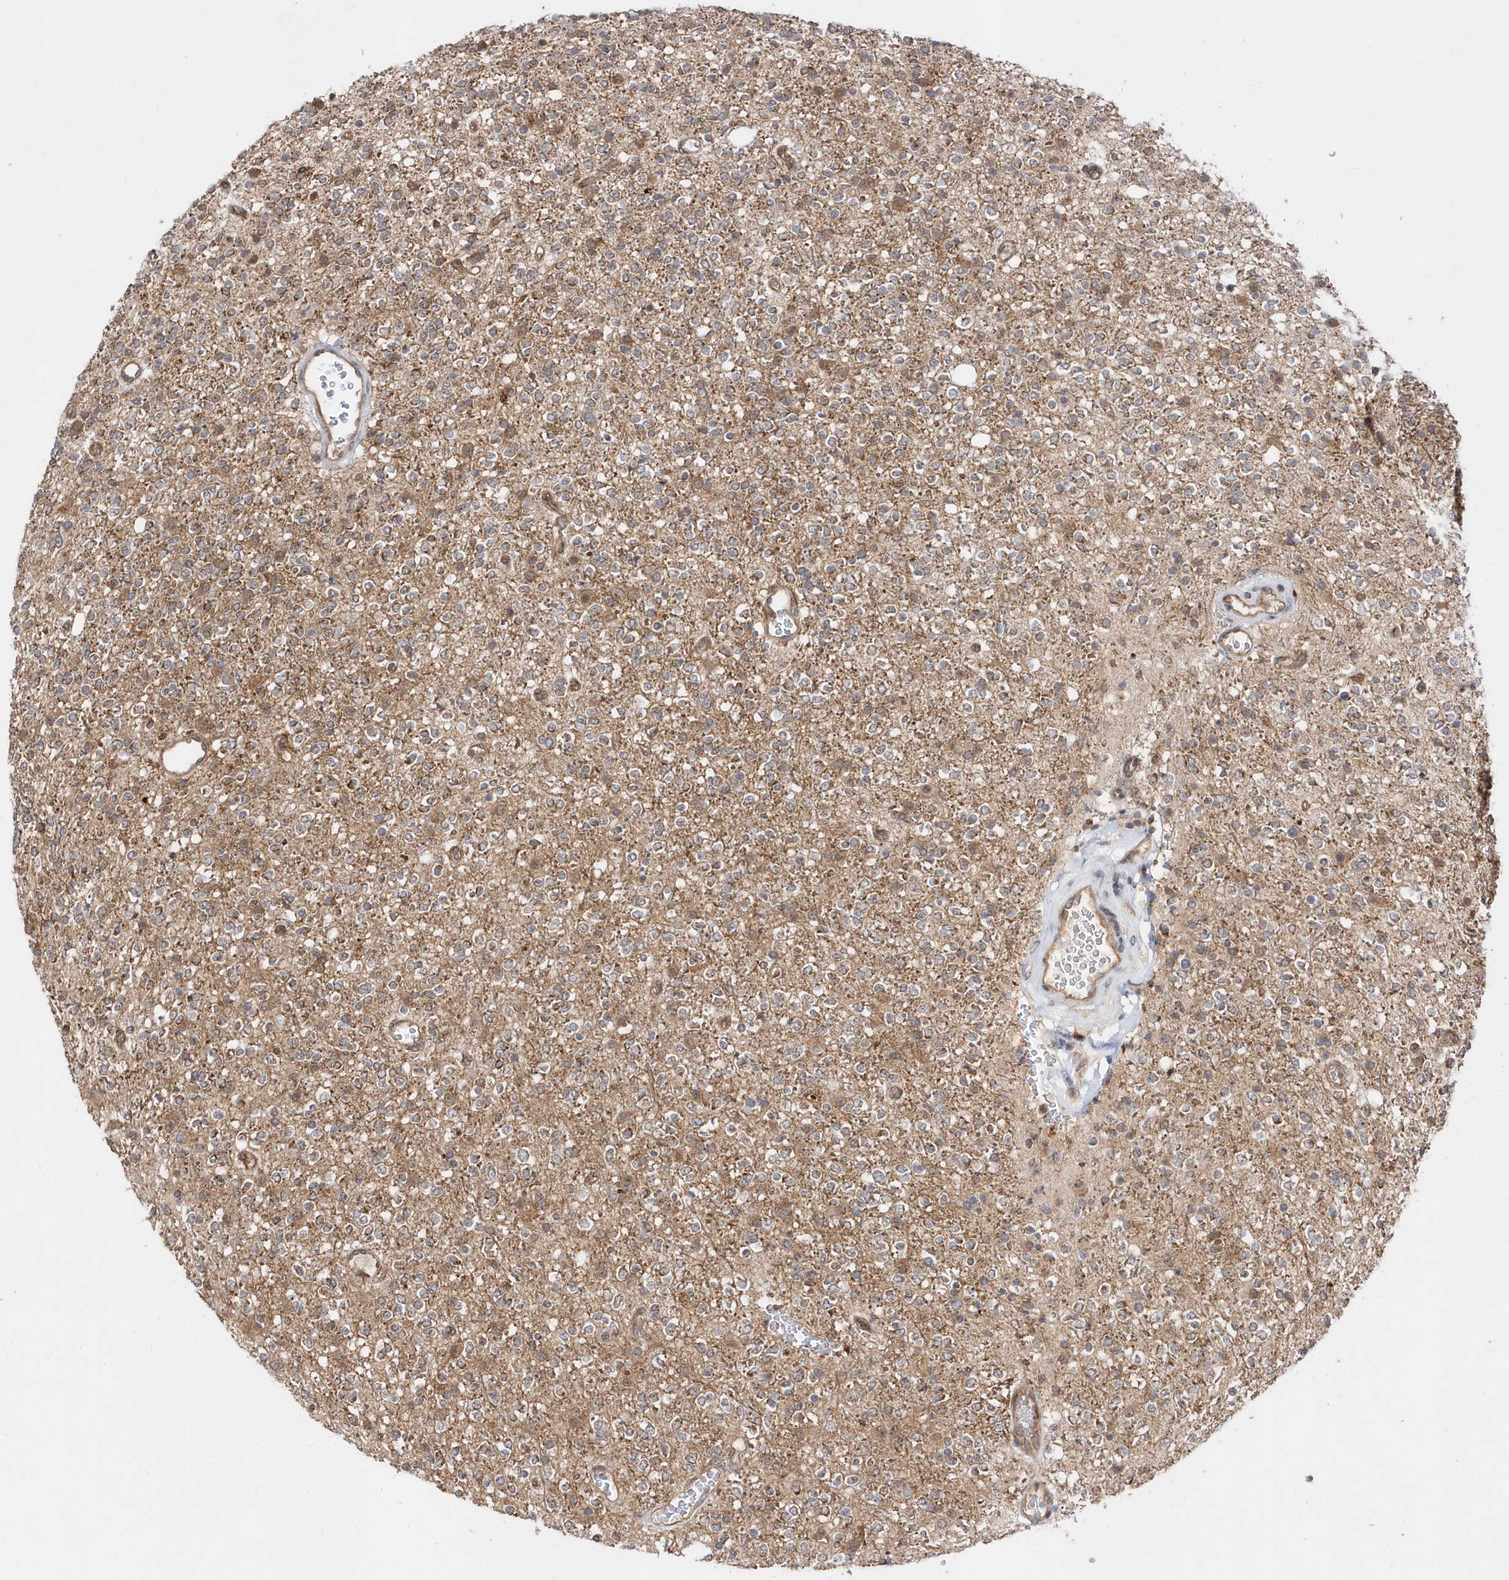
{"staining": {"intensity": "weak", "quantity": "25%-75%", "location": "cytoplasmic/membranous"}, "tissue": "glioma", "cell_type": "Tumor cells", "image_type": "cancer", "snomed": [{"axis": "morphology", "description": "Glioma, malignant, High grade"}, {"axis": "topography", "description": "Brain"}], "caption": "A histopathology image showing weak cytoplasmic/membranous staining in about 25%-75% of tumor cells in malignant glioma (high-grade), as visualized by brown immunohistochemical staining.", "gene": "DALRD3", "patient": {"sex": "male", "age": 34}}